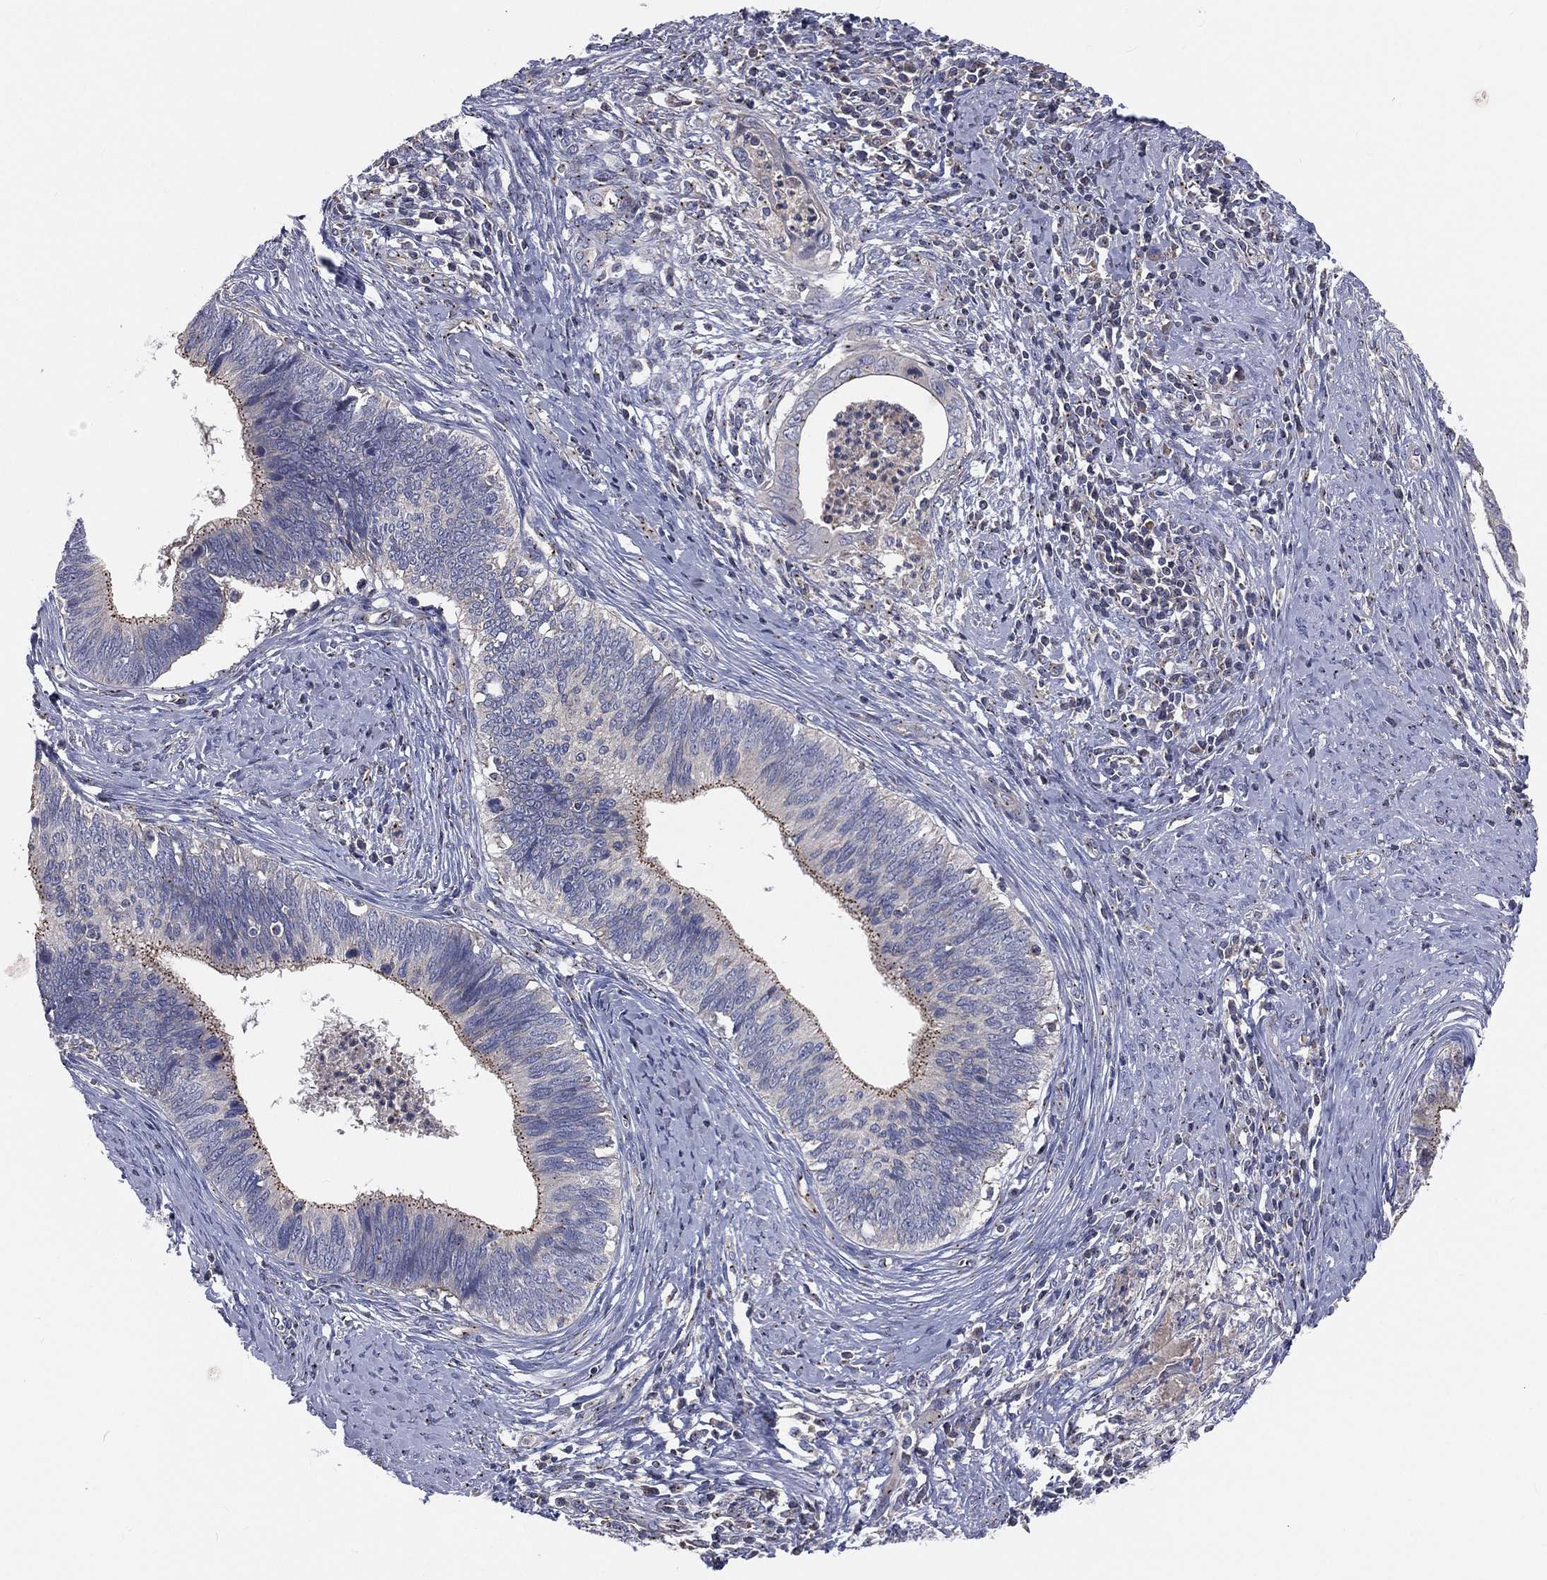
{"staining": {"intensity": "moderate", "quantity": "<25%", "location": "cytoplasmic/membranous"}, "tissue": "cervical cancer", "cell_type": "Tumor cells", "image_type": "cancer", "snomed": [{"axis": "morphology", "description": "Adenocarcinoma, NOS"}, {"axis": "topography", "description": "Cervix"}], "caption": "Immunohistochemistry histopathology image of cervical adenocarcinoma stained for a protein (brown), which exhibits low levels of moderate cytoplasmic/membranous staining in about <25% of tumor cells.", "gene": "CROCC", "patient": {"sex": "female", "age": 42}}